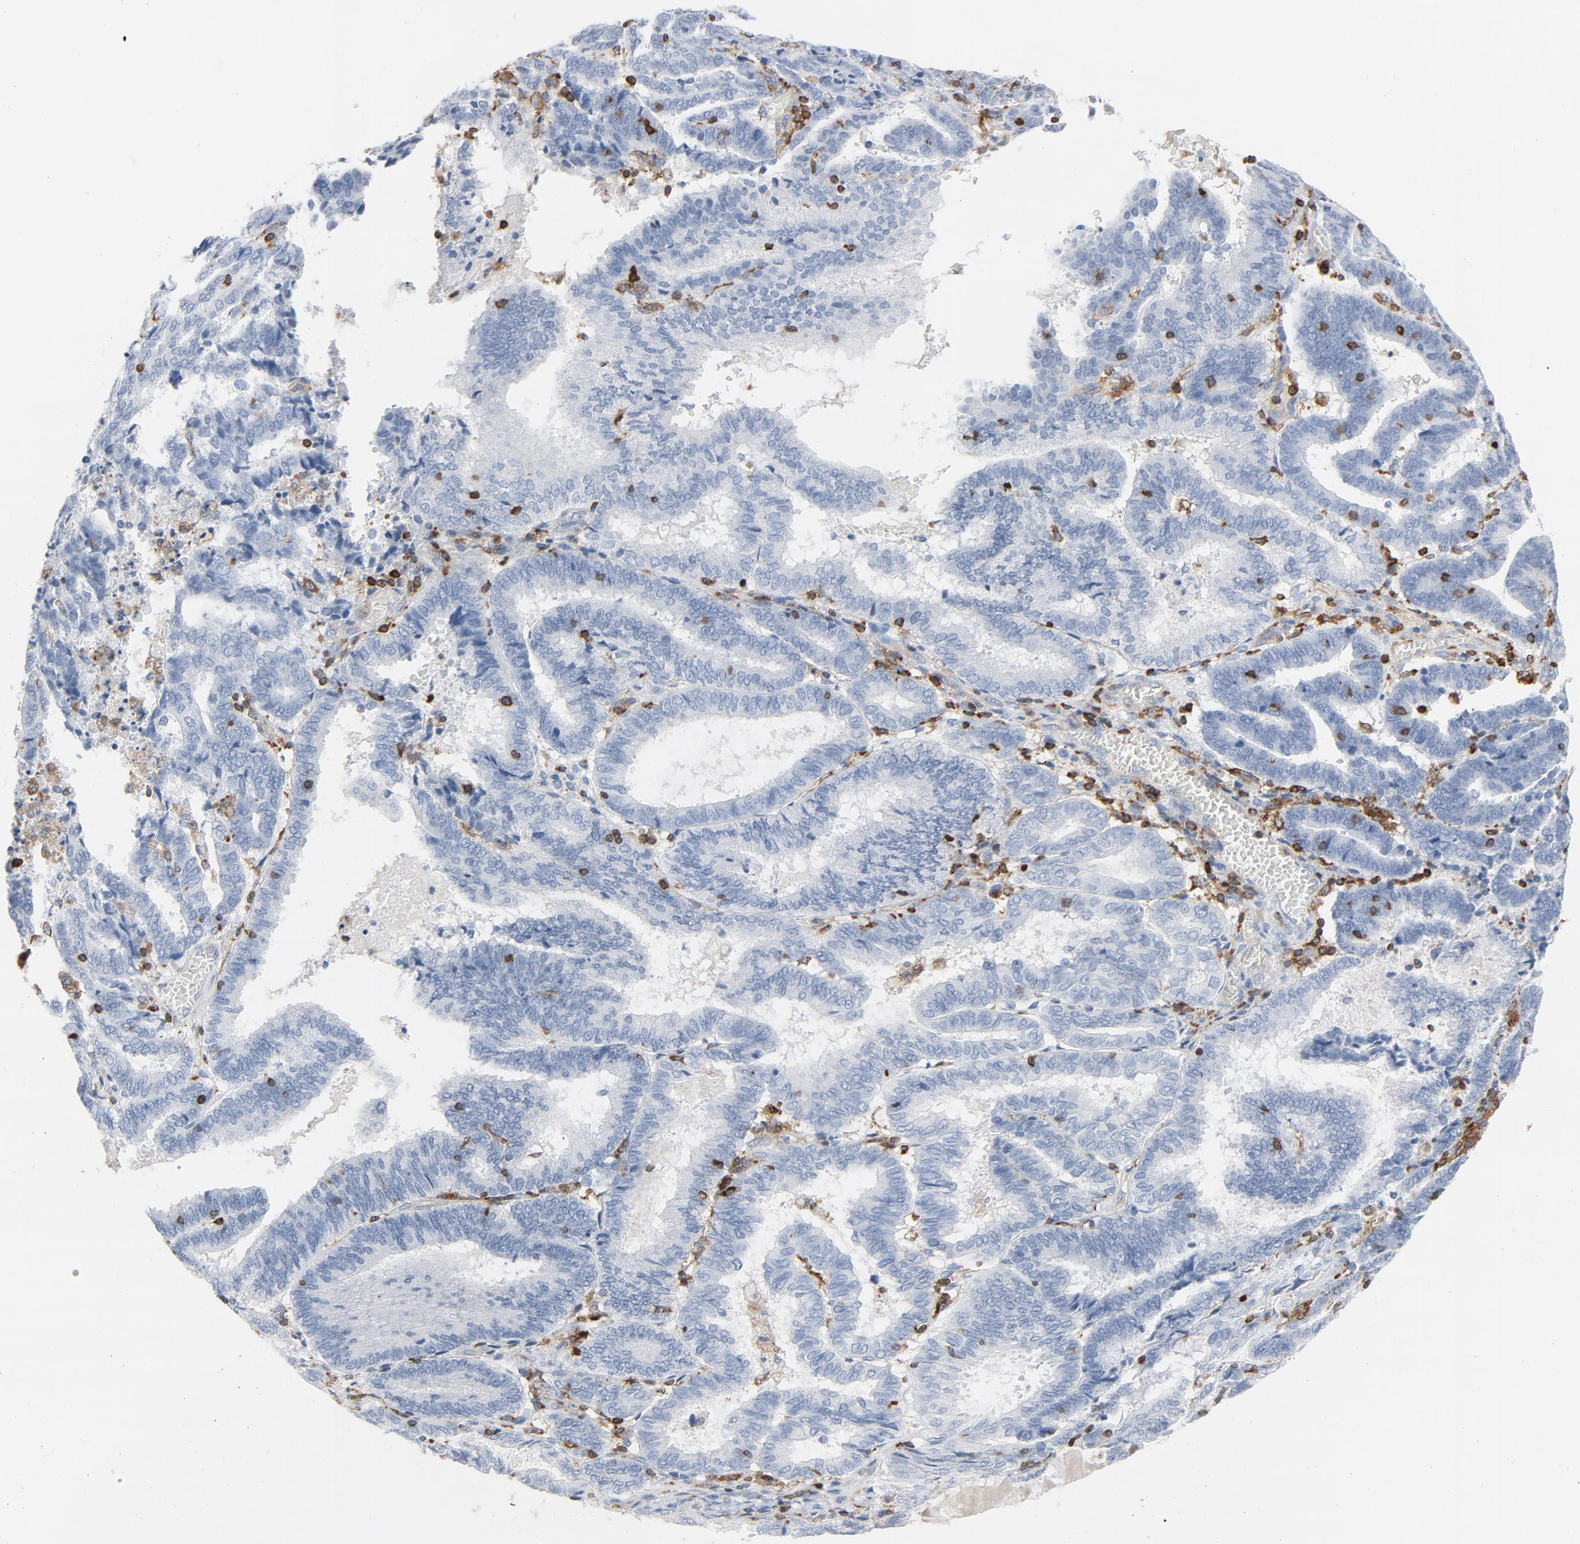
{"staining": {"intensity": "negative", "quantity": "none", "location": "none"}, "tissue": "endometrial cancer", "cell_type": "Tumor cells", "image_type": "cancer", "snomed": [{"axis": "morphology", "description": "Adenocarcinoma, NOS"}, {"axis": "topography", "description": "Uterus"}], "caption": "This is an immunohistochemistry micrograph of endometrial adenocarcinoma. There is no staining in tumor cells.", "gene": "LCP2", "patient": {"sex": "female", "age": 83}}